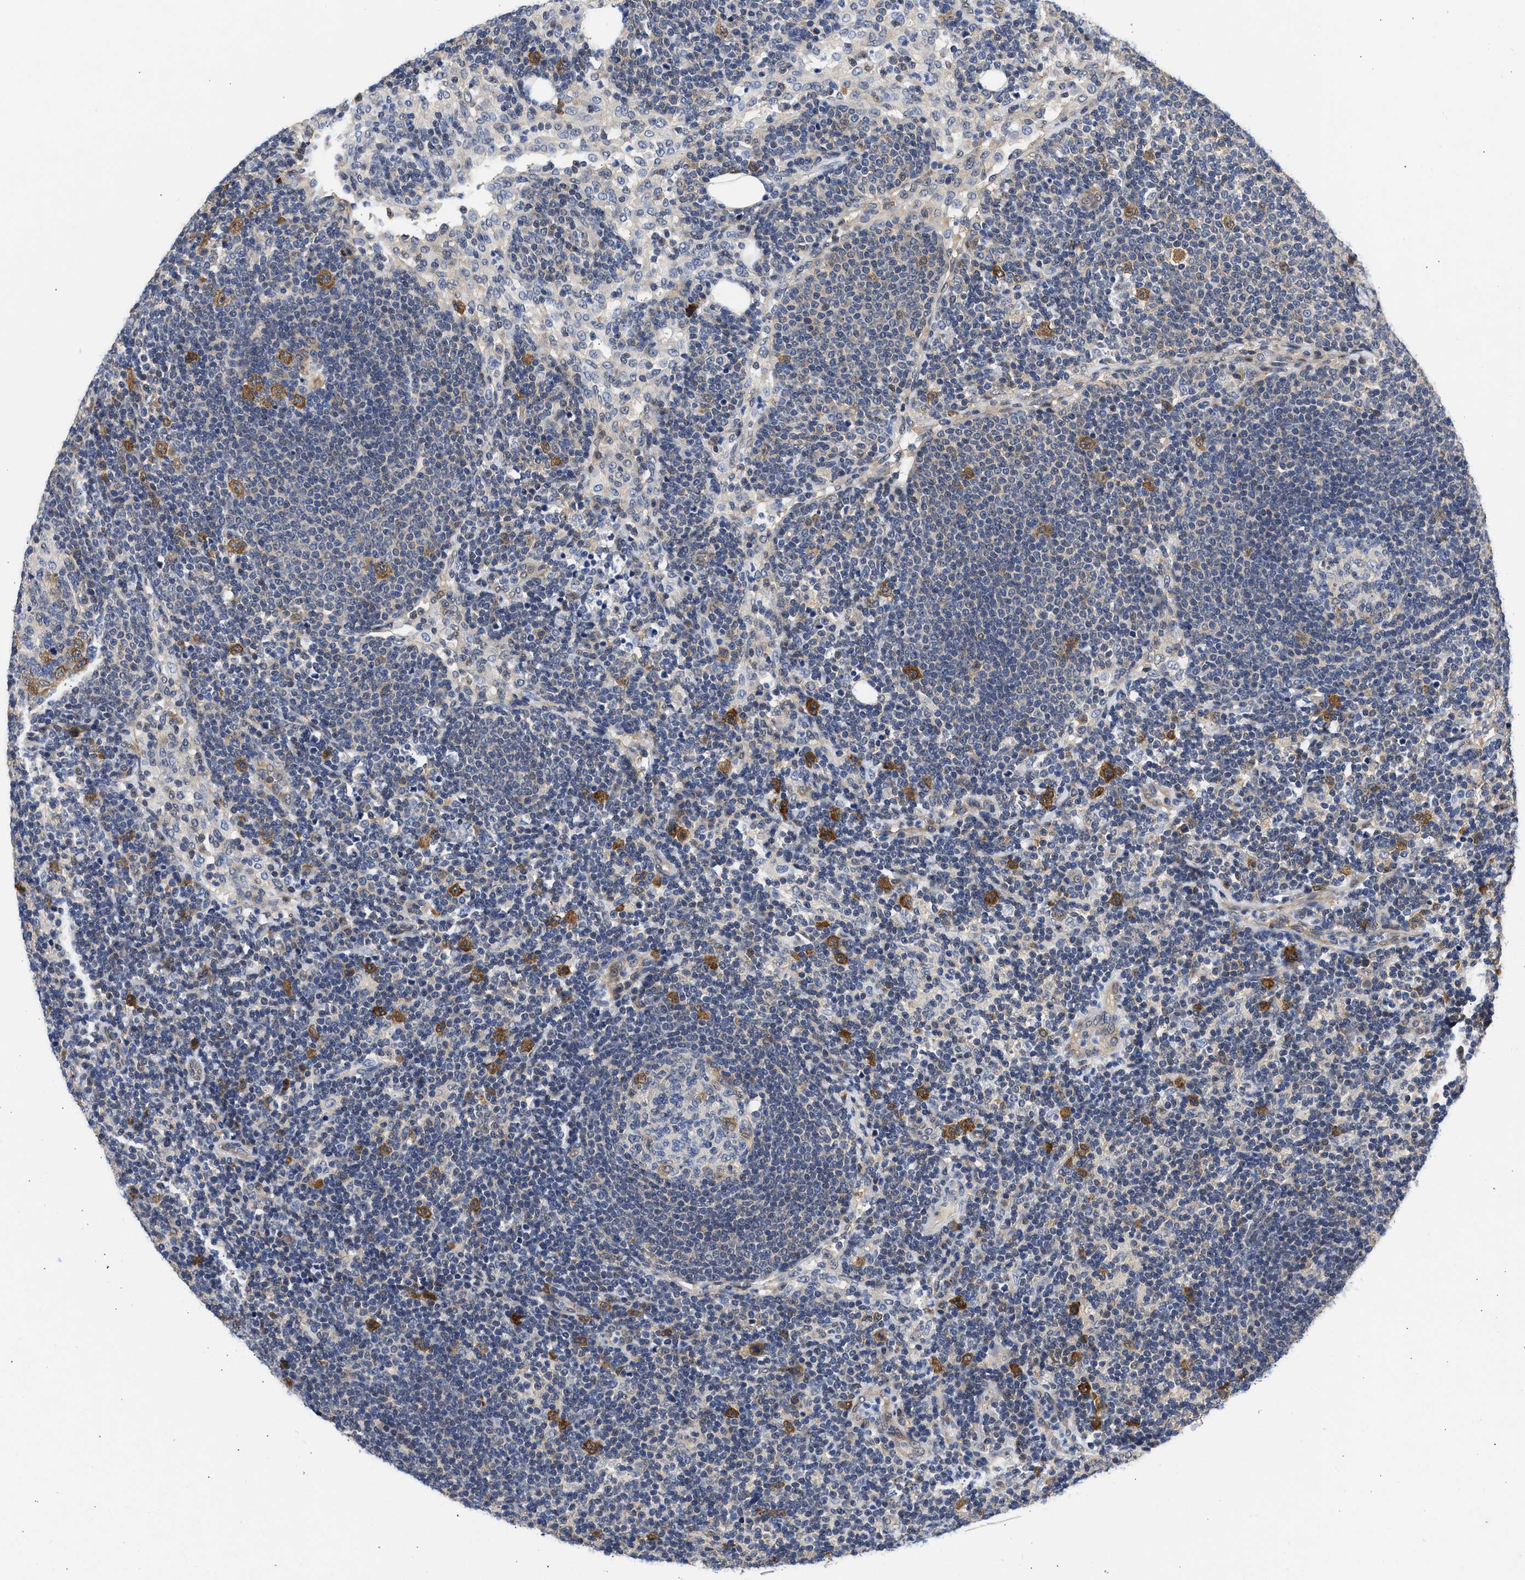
{"staining": {"intensity": "moderate", "quantity": "<25%", "location": "cytoplasmic/membranous"}, "tissue": "lymph node", "cell_type": "Germinal center cells", "image_type": "normal", "snomed": [{"axis": "morphology", "description": "Normal tissue, NOS"}, {"axis": "morphology", "description": "Carcinoid, malignant, NOS"}, {"axis": "topography", "description": "Lymph node"}], "caption": "IHC micrograph of benign lymph node: human lymph node stained using immunohistochemistry (IHC) displays low levels of moderate protein expression localized specifically in the cytoplasmic/membranous of germinal center cells, appearing as a cytoplasmic/membranous brown color.", "gene": "XPO5", "patient": {"sex": "male", "age": 47}}